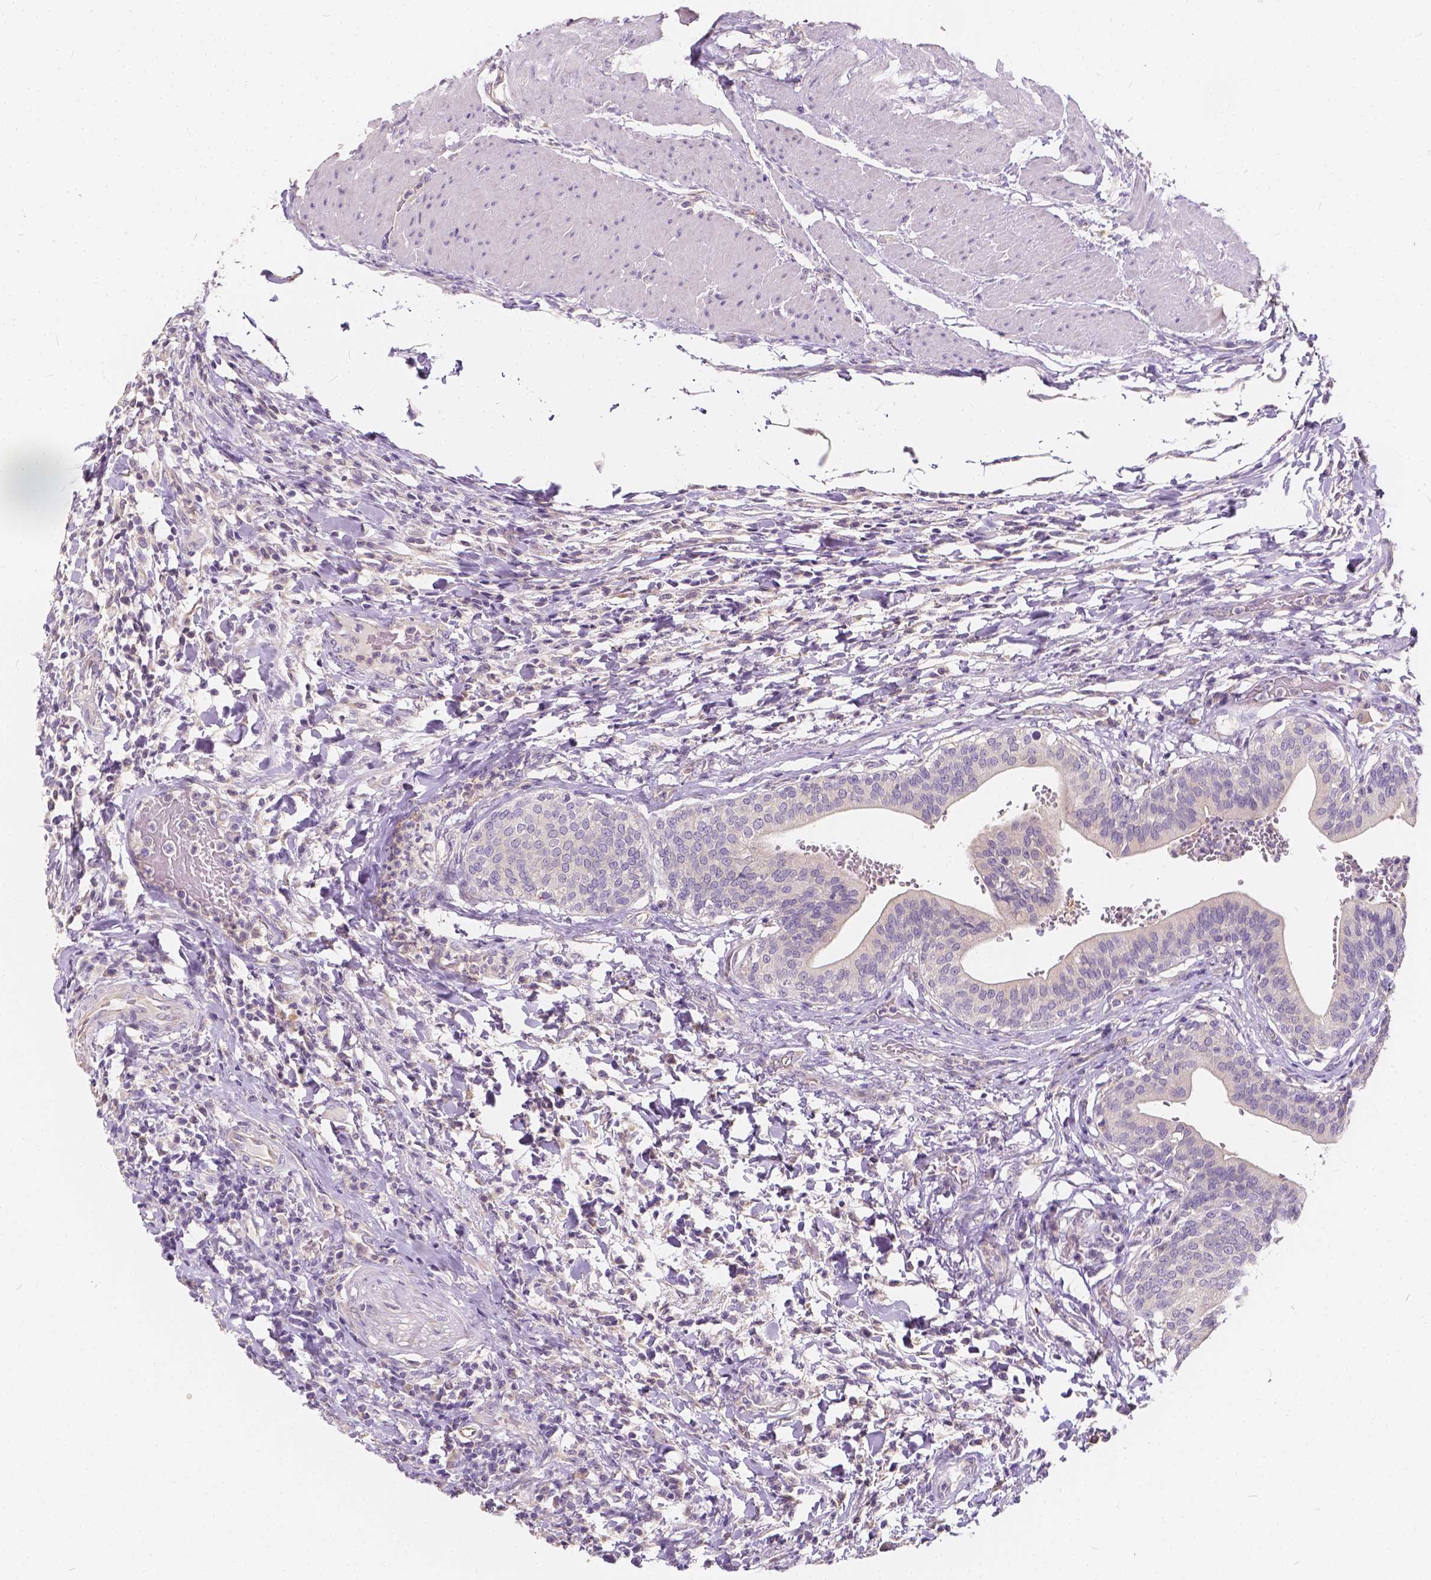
{"staining": {"intensity": "negative", "quantity": "none", "location": "none"}, "tissue": "urinary bladder", "cell_type": "Urothelial cells", "image_type": "normal", "snomed": [{"axis": "morphology", "description": "Normal tissue, NOS"}, {"axis": "topography", "description": "Urinary bladder"}, {"axis": "topography", "description": "Peripheral nerve tissue"}], "caption": "Micrograph shows no protein positivity in urothelial cells of unremarkable urinary bladder.", "gene": "KIAA0513", "patient": {"sex": "male", "age": 66}}